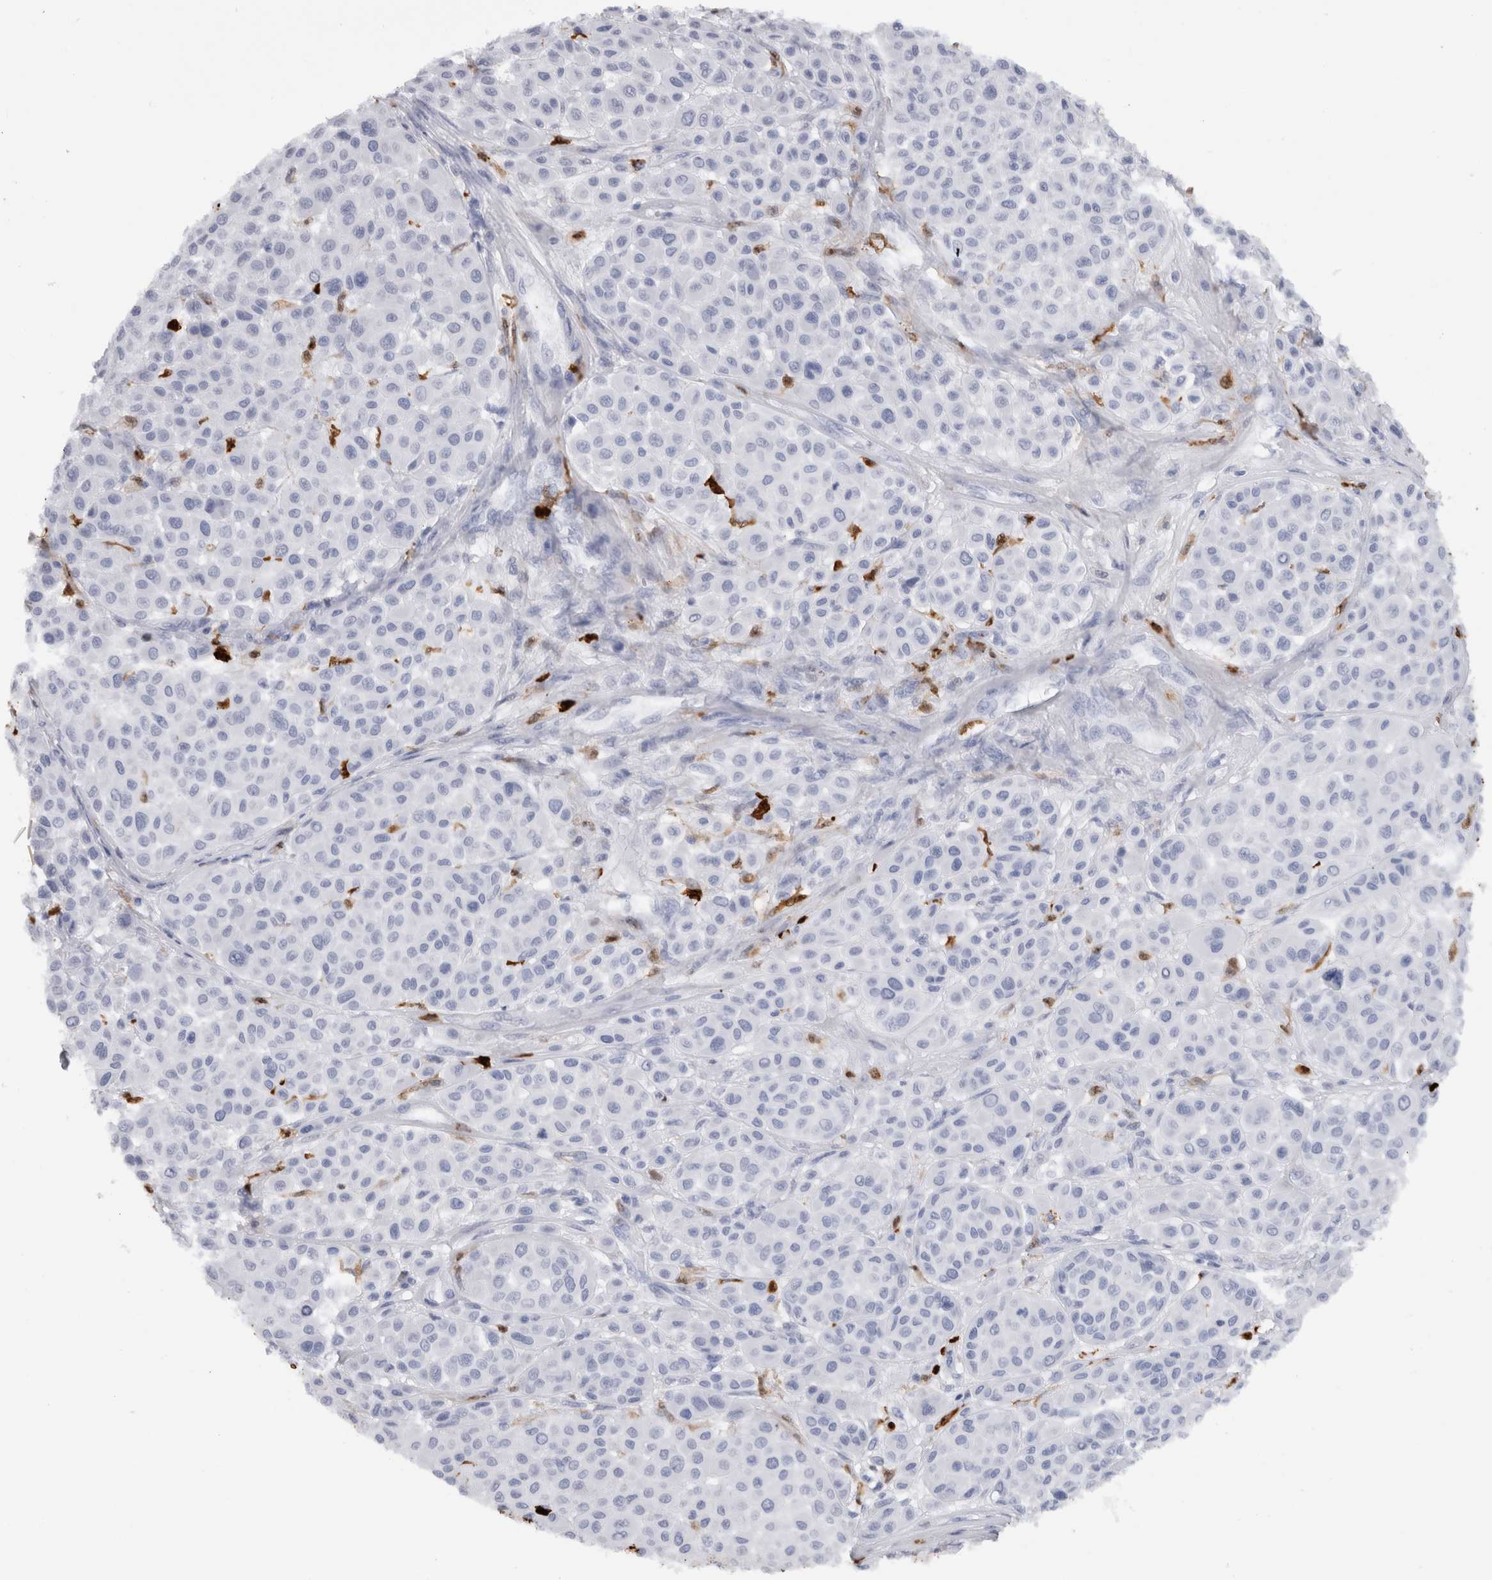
{"staining": {"intensity": "negative", "quantity": "none", "location": "none"}, "tissue": "melanoma", "cell_type": "Tumor cells", "image_type": "cancer", "snomed": [{"axis": "morphology", "description": "Malignant melanoma, Metastatic site"}, {"axis": "topography", "description": "Soft tissue"}], "caption": "Micrograph shows no protein positivity in tumor cells of melanoma tissue.", "gene": "S100A8", "patient": {"sex": "male", "age": 41}}